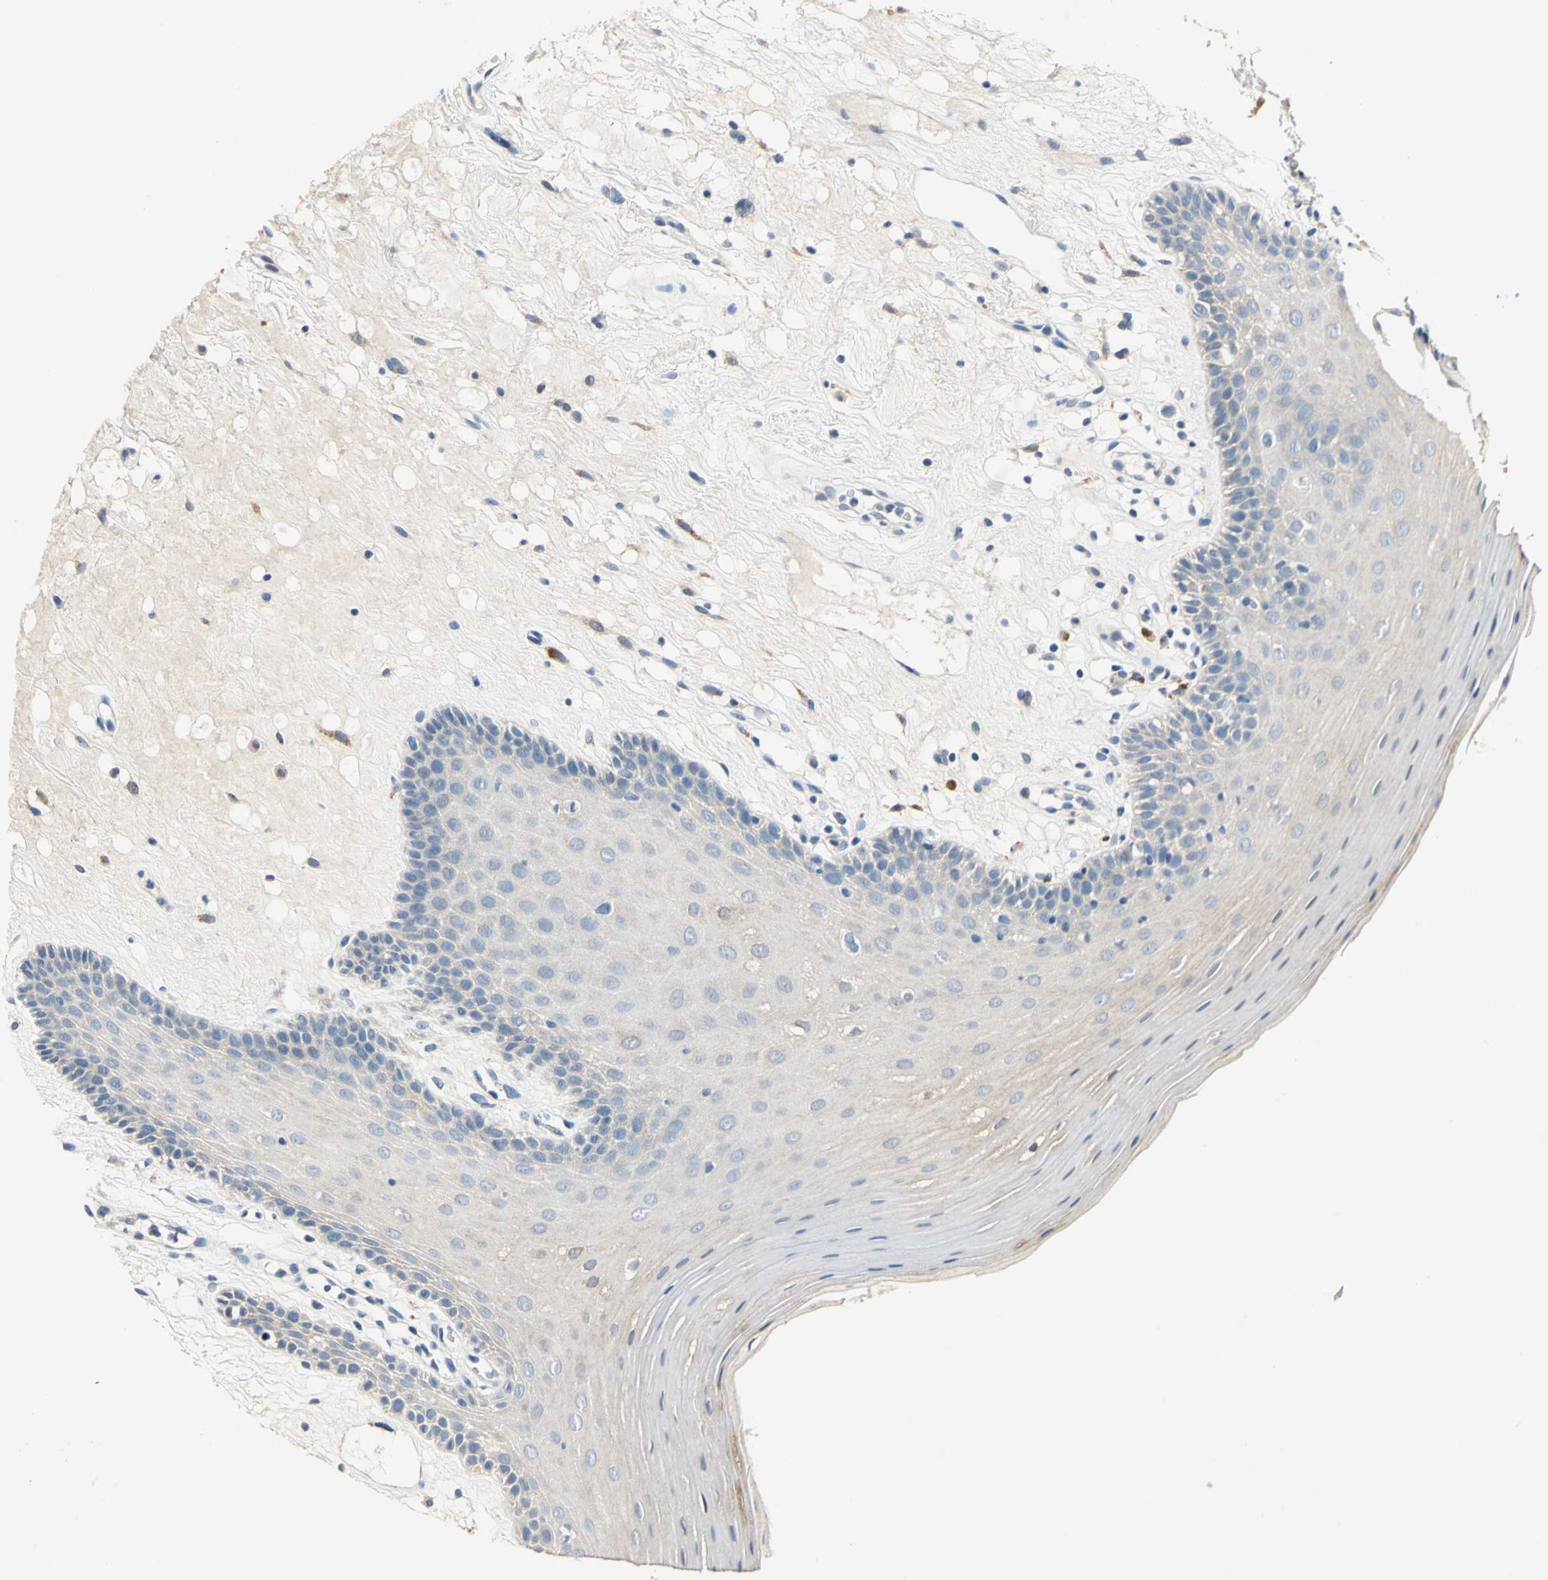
{"staining": {"intensity": "weak", "quantity": "25%-75%", "location": "cytoplasmic/membranous"}, "tissue": "oral mucosa", "cell_type": "Squamous epithelial cells", "image_type": "normal", "snomed": [{"axis": "morphology", "description": "Normal tissue, NOS"}, {"axis": "morphology", "description": "Squamous cell carcinoma, NOS"}, {"axis": "topography", "description": "Skeletal muscle"}, {"axis": "topography", "description": "Oral tissue"}, {"axis": "topography", "description": "Head-Neck"}], "caption": "Unremarkable oral mucosa demonstrates weak cytoplasmic/membranous staining in approximately 25%-75% of squamous epithelial cells, visualized by immunohistochemistry.", "gene": "RASD2", "patient": {"sex": "male", "age": 71}}